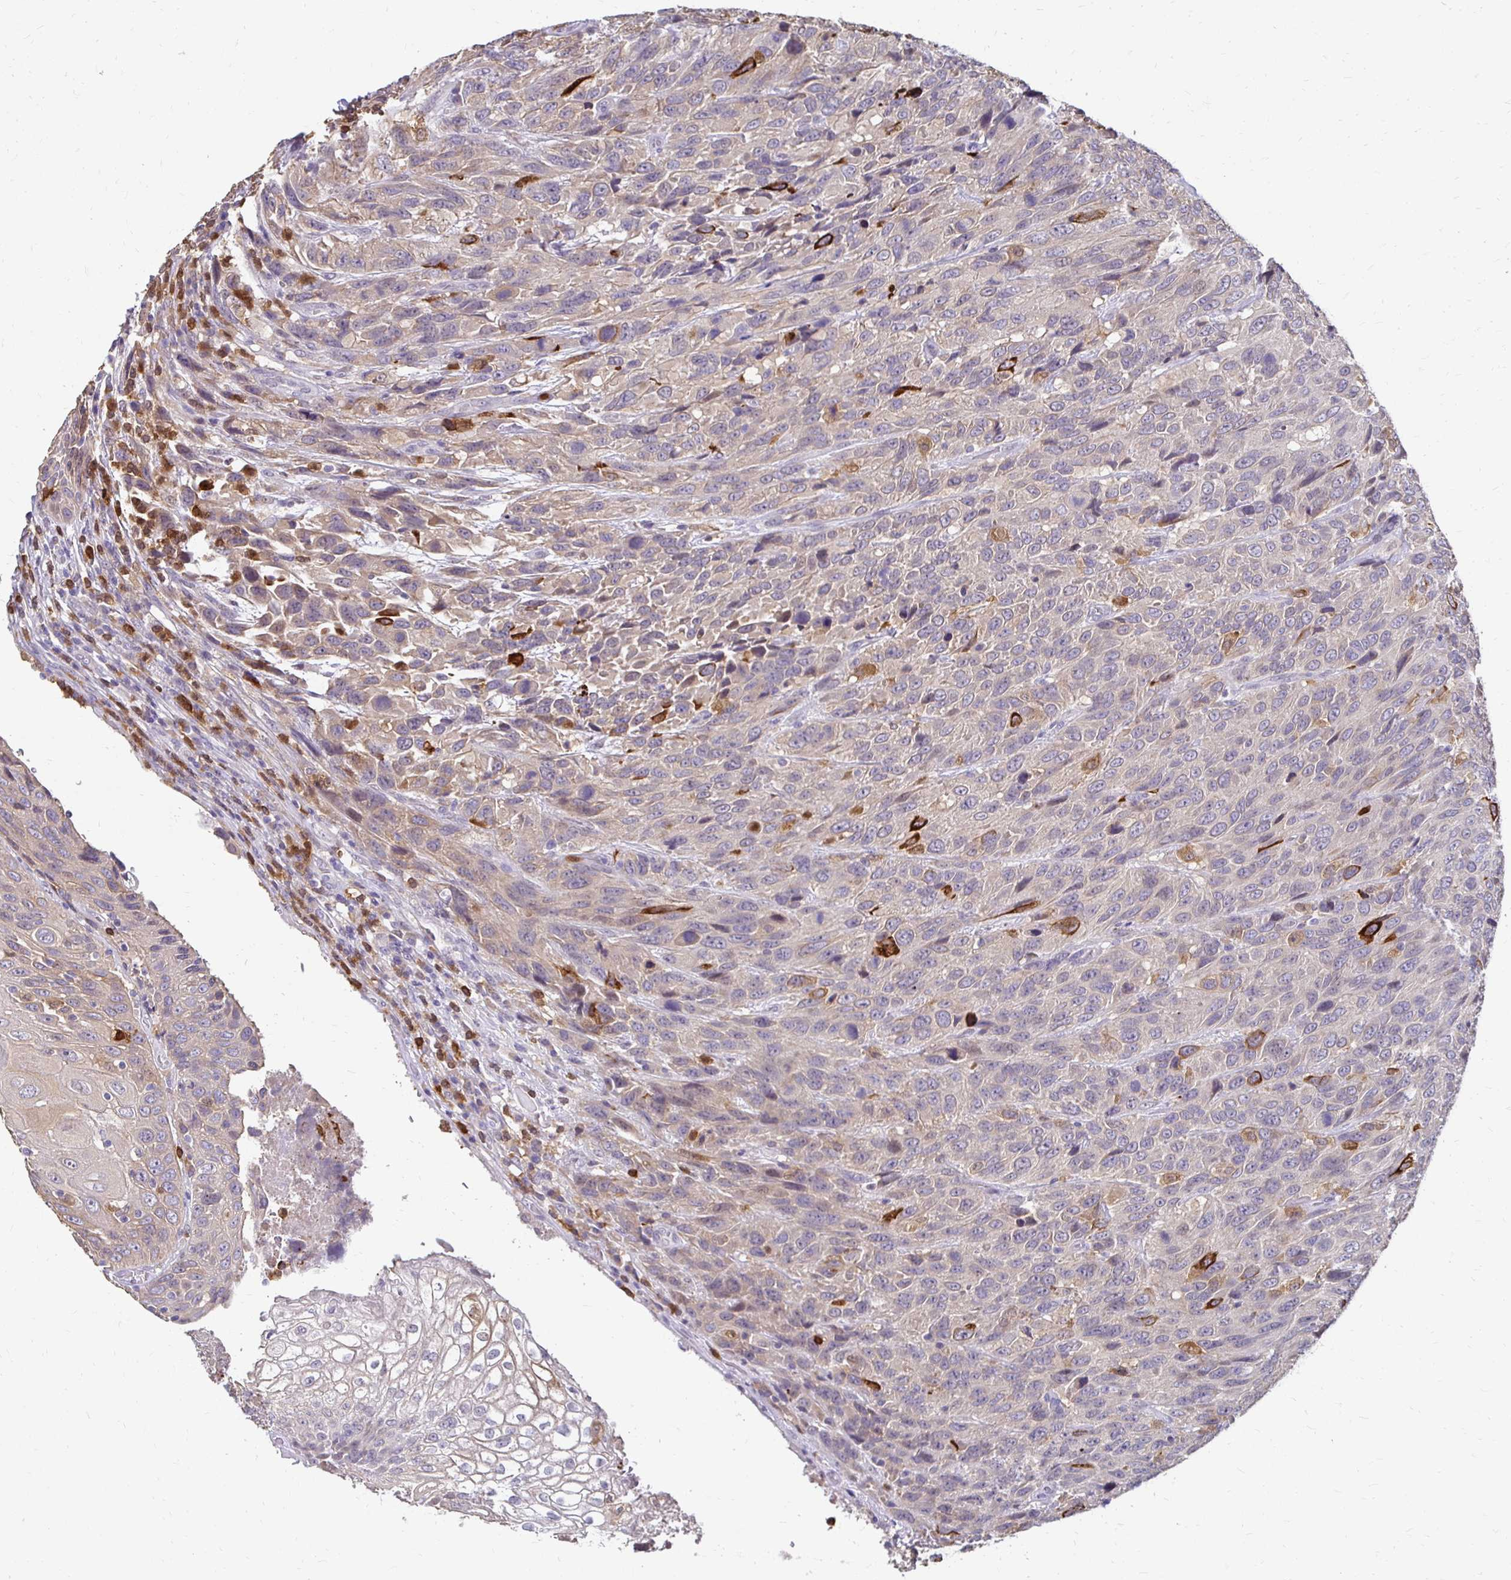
{"staining": {"intensity": "weak", "quantity": "25%-75%", "location": "cytoplasmic/membranous"}, "tissue": "urothelial cancer", "cell_type": "Tumor cells", "image_type": "cancer", "snomed": [{"axis": "morphology", "description": "Urothelial carcinoma, High grade"}, {"axis": "topography", "description": "Urinary bladder"}], "caption": "A micrograph of high-grade urothelial carcinoma stained for a protein exhibits weak cytoplasmic/membranous brown staining in tumor cells. (Brightfield microscopy of DAB IHC at high magnification).", "gene": "PADI2", "patient": {"sex": "female", "age": 70}}